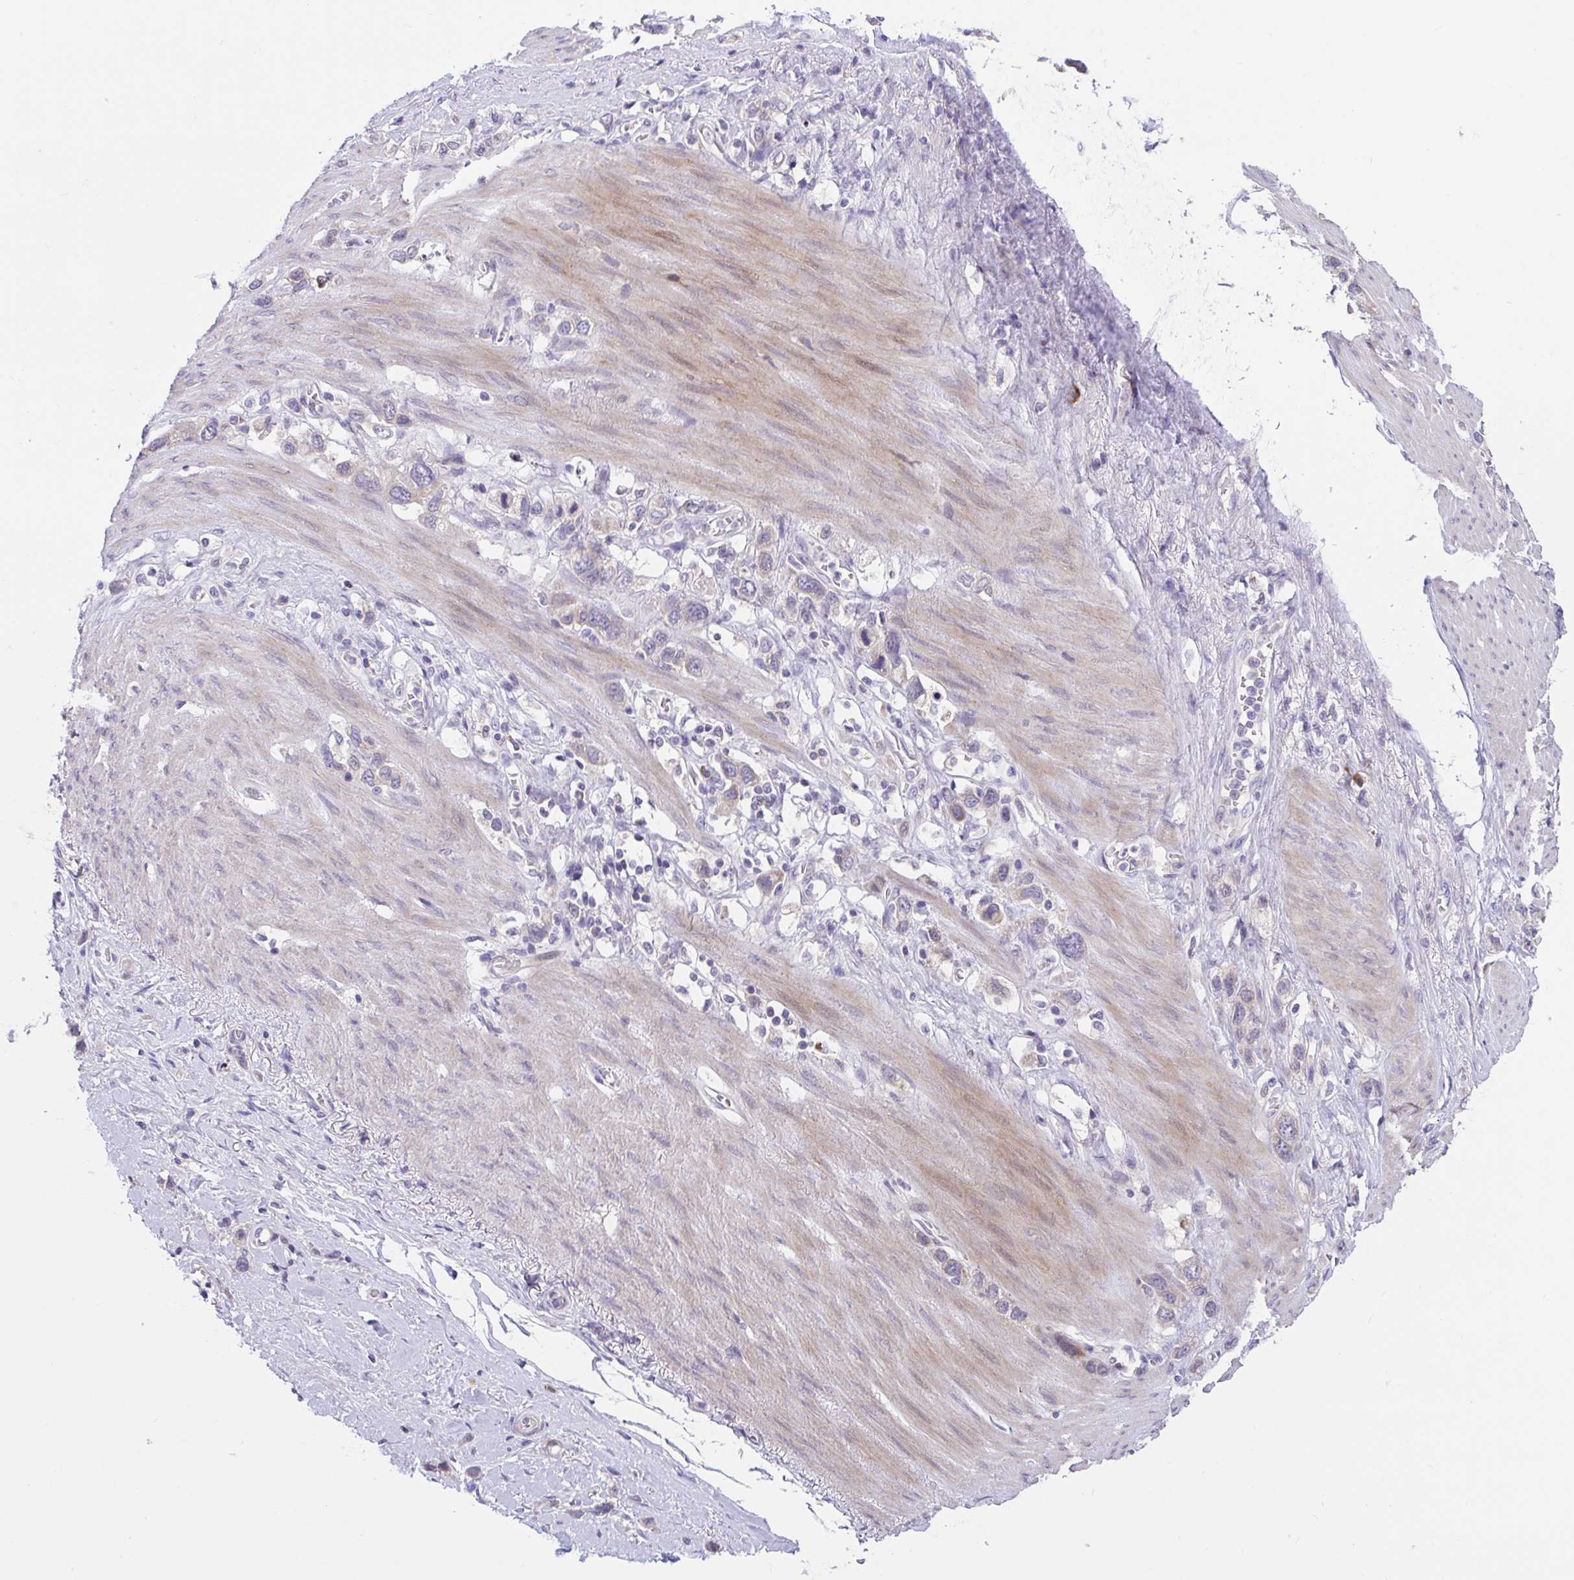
{"staining": {"intensity": "negative", "quantity": "none", "location": "none"}, "tissue": "stomach cancer", "cell_type": "Tumor cells", "image_type": "cancer", "snomed": [{"axis": "morphology", "description": "Adenocarcinoma, NOS"}, {"axis": "topography", "description": "Stomach"}], "caption": "DAB (3,3'-diaminobenzidine) immunohistochemical staining of human stomach cancer demonstrates no significant expression in tumor cells.", "gene": "SUSD4", "patient": {"sex": "female", "age": 65}}